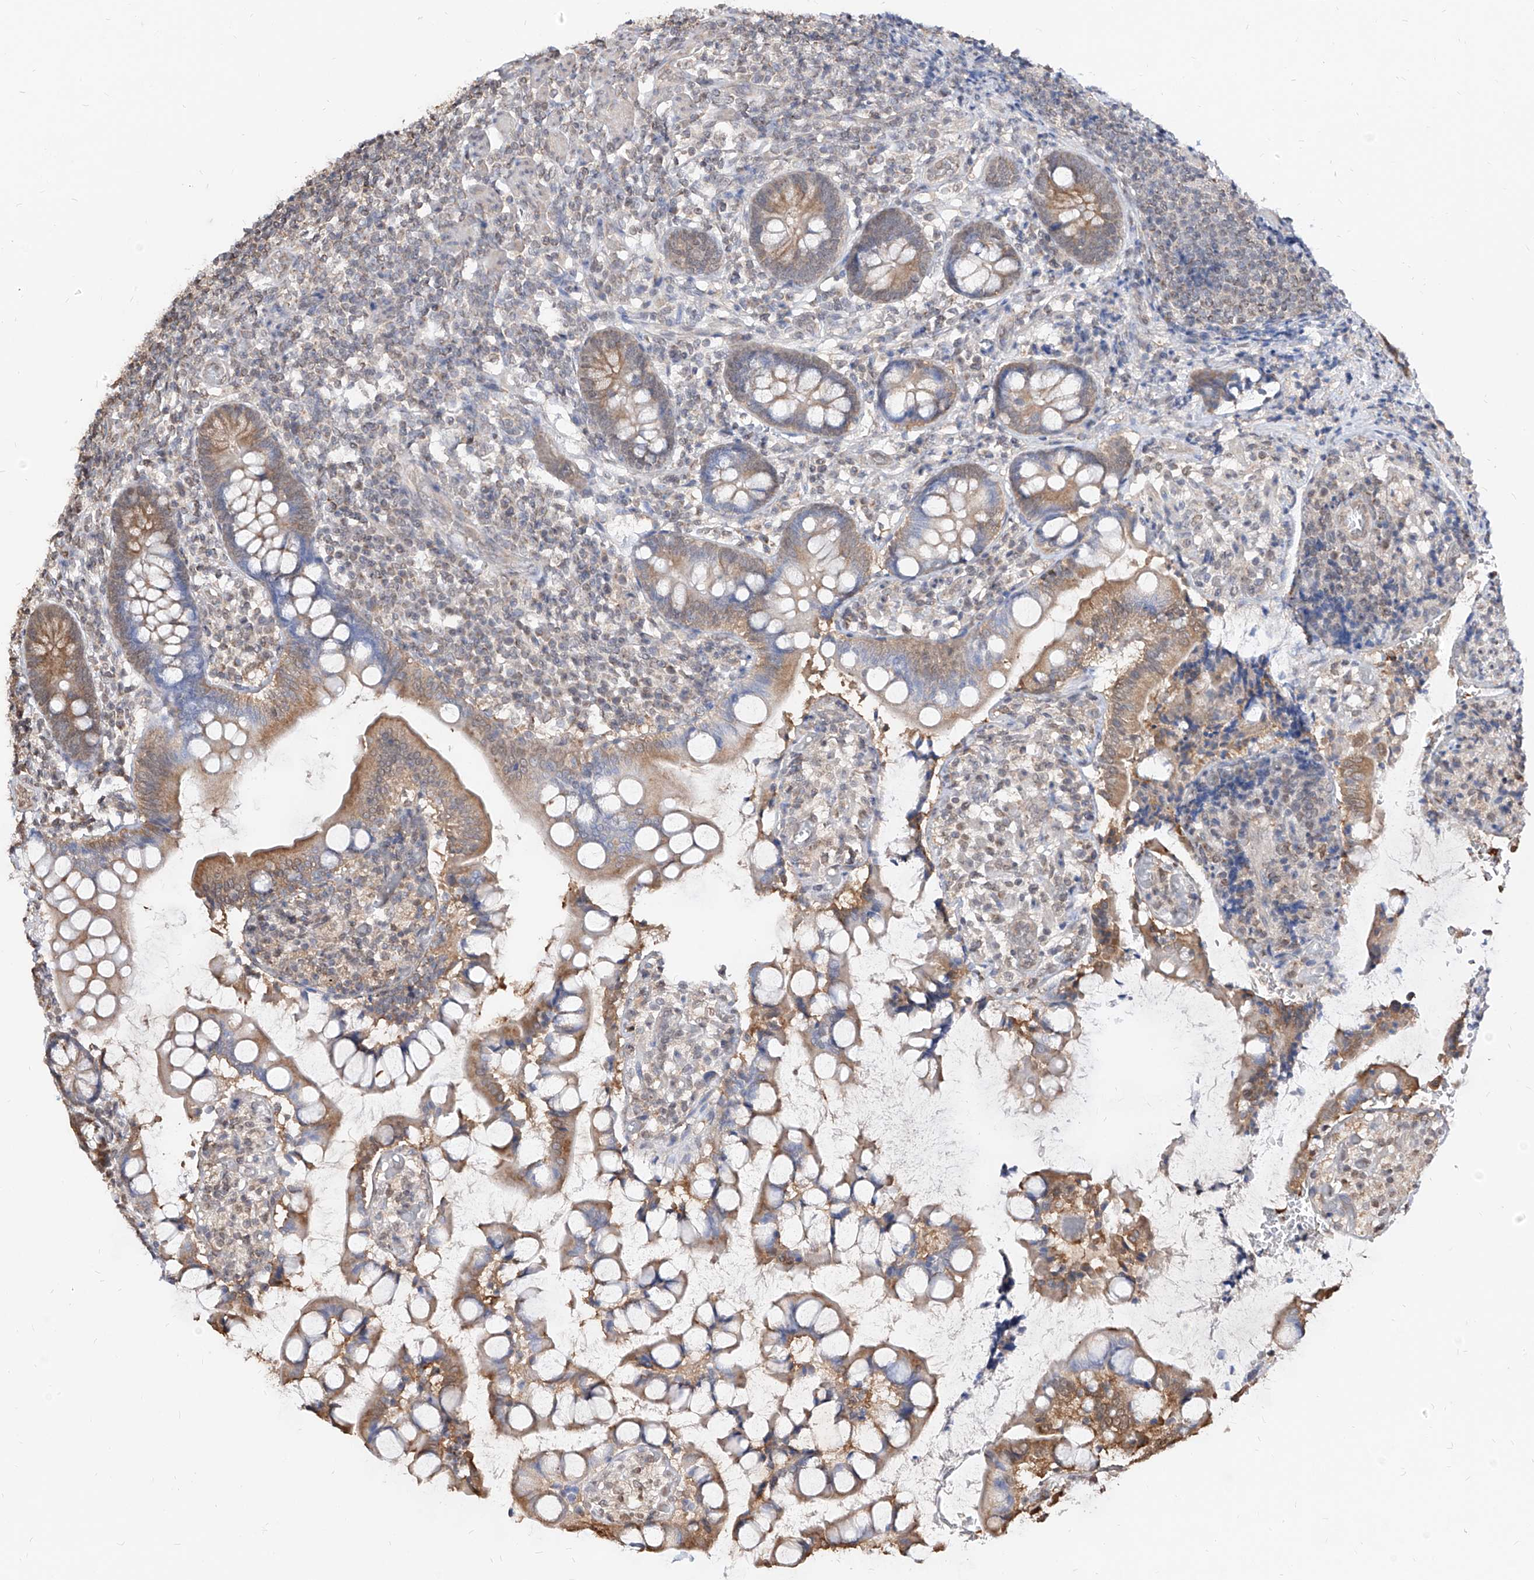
{"staining": {"intensity": "moderate", "quantity": ">75%", "location": "cytoplasmic/membranous"}, "tissue": "small intestine", "cell_type": "Glandular cells", "image_type": "normal", "snomed": [{"axis": "morphology", "description": "Normal tissue, NOS"}, {"axis": "topography", "description": "Small intestine"}], "caption": "Normal small intestine was stained to show a protein in brown. There is medium levels of moderate cytoplasmic/membranous positivity in approximately >75% of glandular cells. (Brightfield microscopy of DAB IHC at high magnification).", "gene": "C8orf82", "patient": {"sex": "male", "age": 52}}